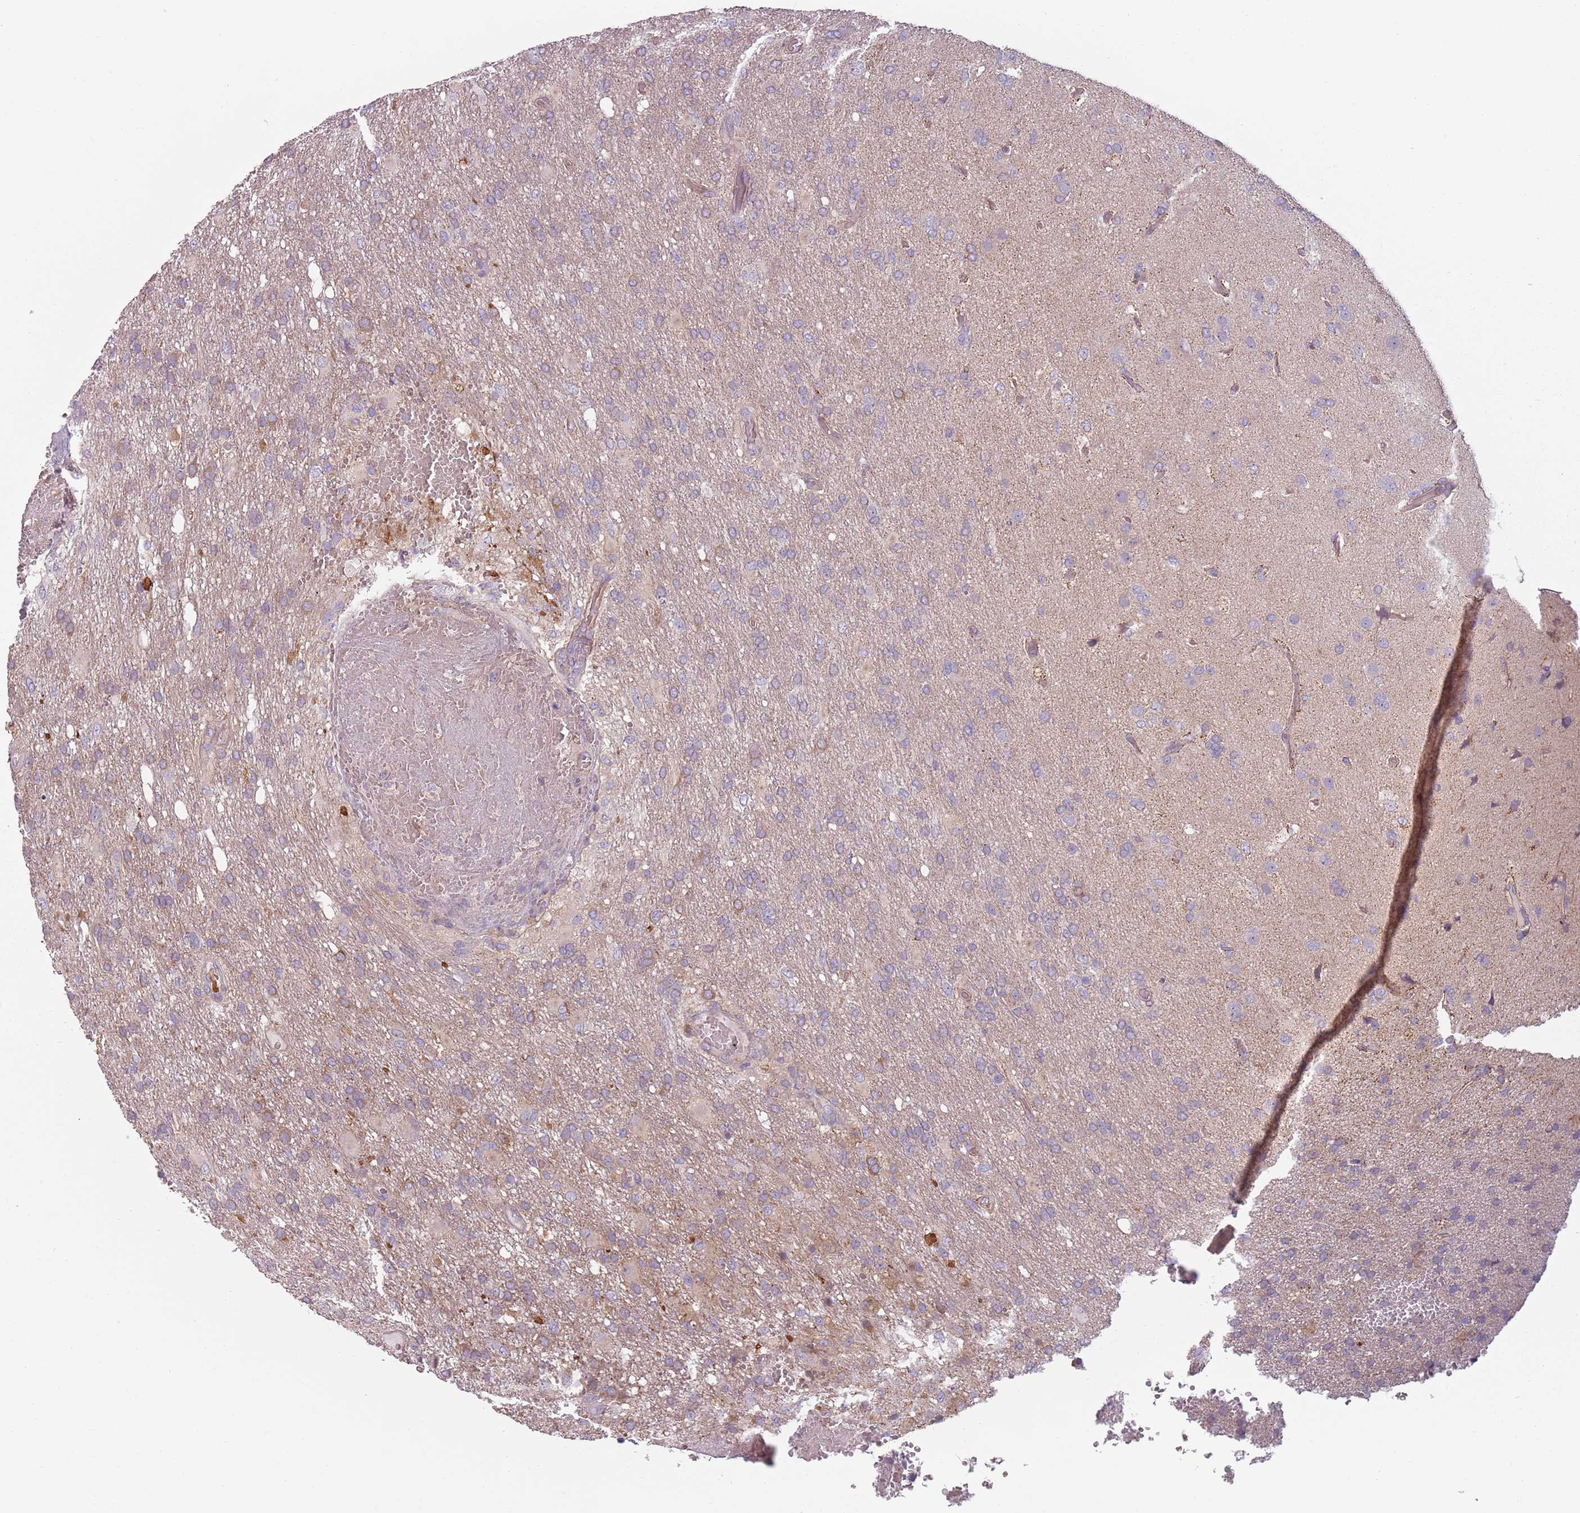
{"staining": {"intensity": "negative", "quantity": "none", "location": "none"}, "tissue": "glioma", "cell_type": "Tumor cells", "image_type": "cancer", "snomed": [{"axis": "morphology", "description": "Glioma, malignant, High grade"}, {"axis": "topography", "description": "Brain"}], "caption": "Glioma was stained to show a protein in brown. There is no significant expression in tumor cells.", "gene": "TLCD2", "patient": {"sex": "female", "age": 74}}